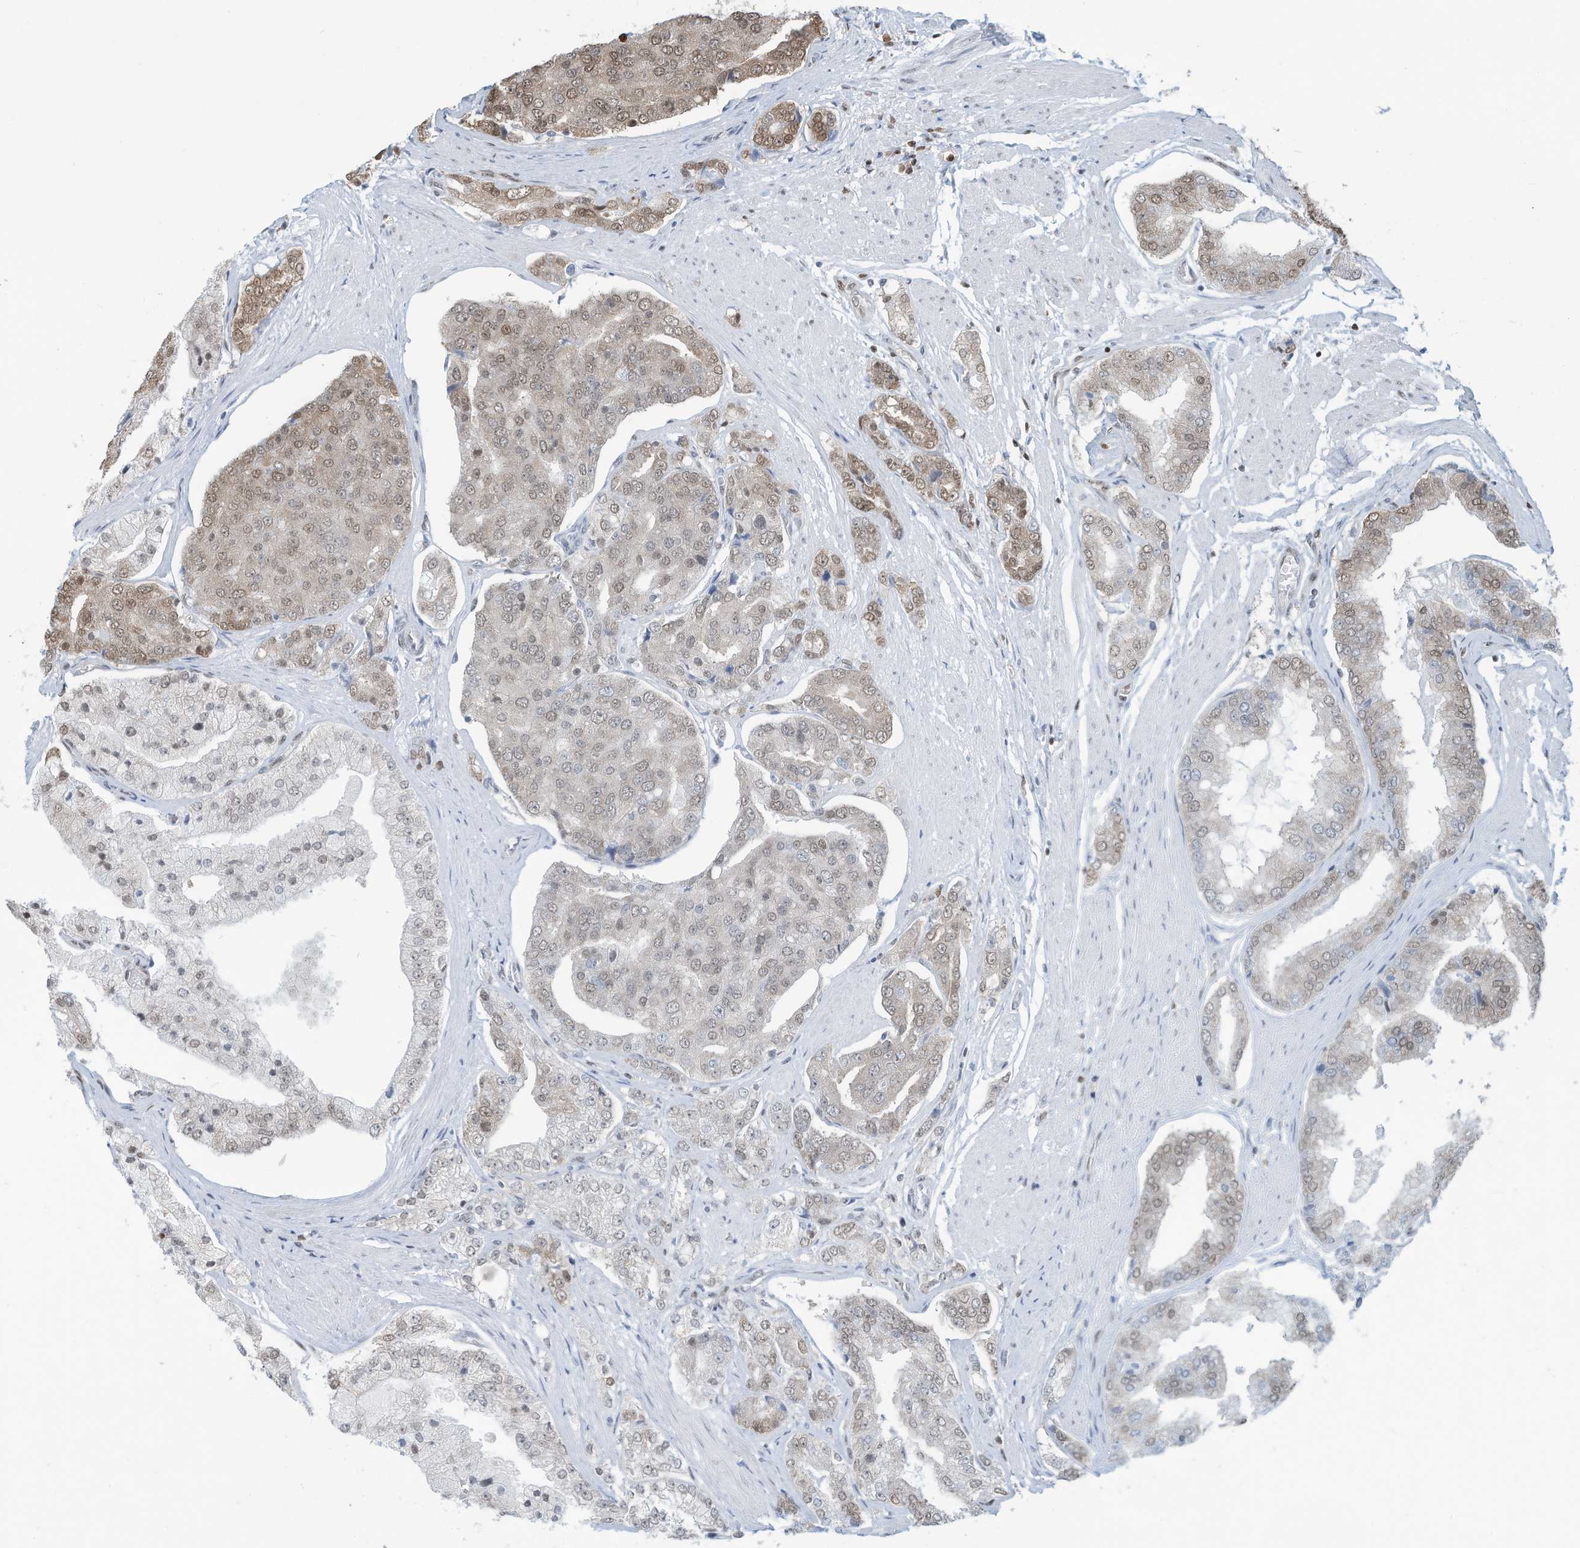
{"staining": {"intensity": "moderate", "quantity": "<25%", "location": "nuclear"}, "tissue": "prostate cancer", "cell_type": "Tumor cells", "image_type": "cancer", "snomed": [{"axis": "morphology", "description": "Adenocarcinoma, High grade"}, {"axis": "topography", "description": "Prostate"}], "caption": "Brown immunohistochemical staining in human adenocarcinoma (high-grade) (prostate) displays moderate nuclear expression in about <25% of tumor cells.", "gene": "SARNP", "patient": {"sex": "male", "age": 50}}